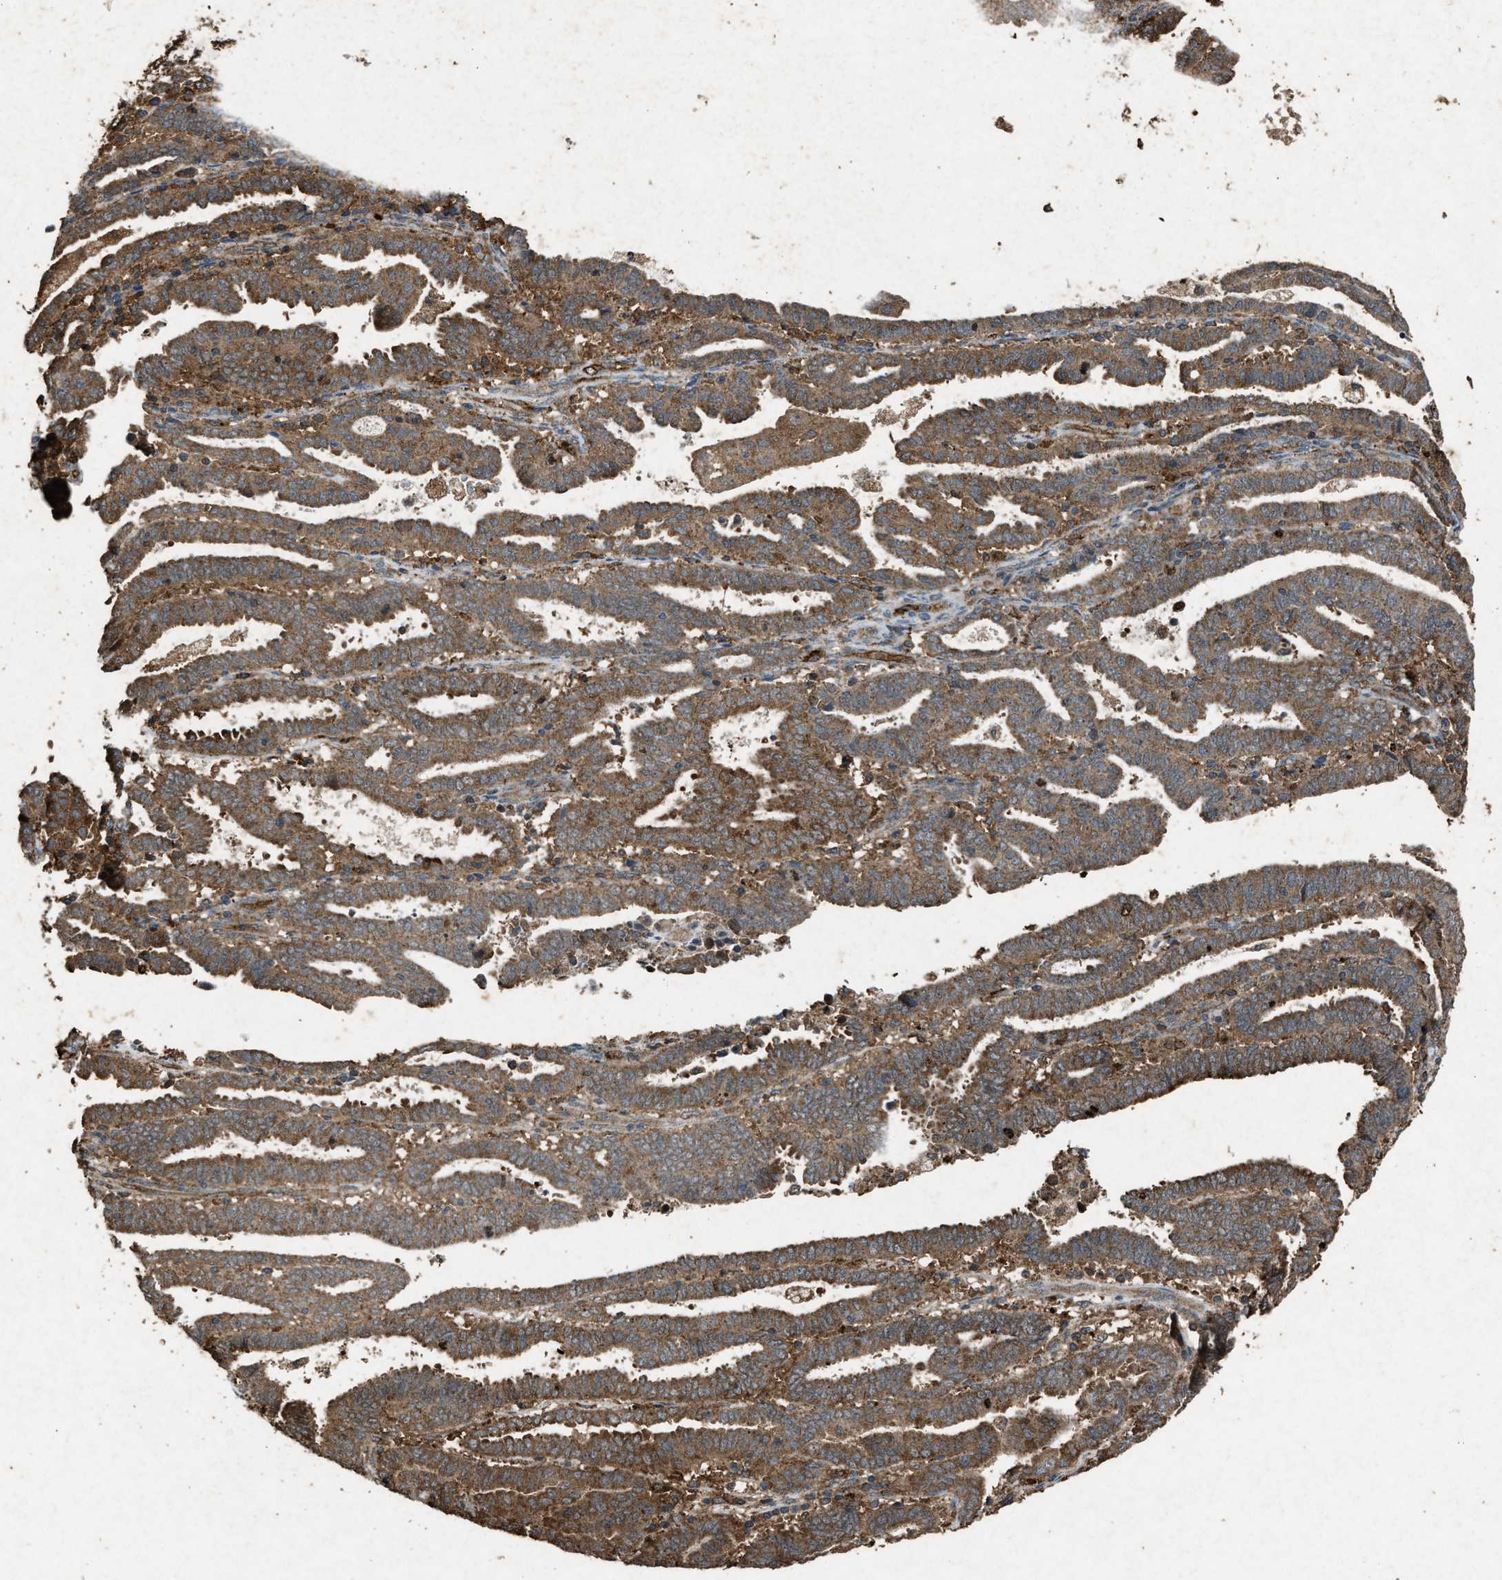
{"staining": {"intensity": "strong", "quantity": ">75%", "location": "cytoplasmic/membranous"}, "tissue": "endometrial cancer", "cell_type": "Tumor cells", "image_type": "cancer", "snomed": [{"axis": "morphology", "description": "Adenocarcinoma, NOS"}, {"axis": "topography", "description": "Uterus"}], "caption": "High-magnification brightfield microscopy of endometrial cancer stained with DAB (3,3'-diaminobenzidine) (brown) and counterstained with hematoxylin (blue). tumor cells exhibit strong cytoplasmic/membranous positivity is appreciated in about>75% of cells. Using DAB (brown) and hematoxylin (blue) stains, captured at high magnification using brightfield microscopy.", "gene": "PSMD1", "patient": {"sex": "female", "age": 83}}